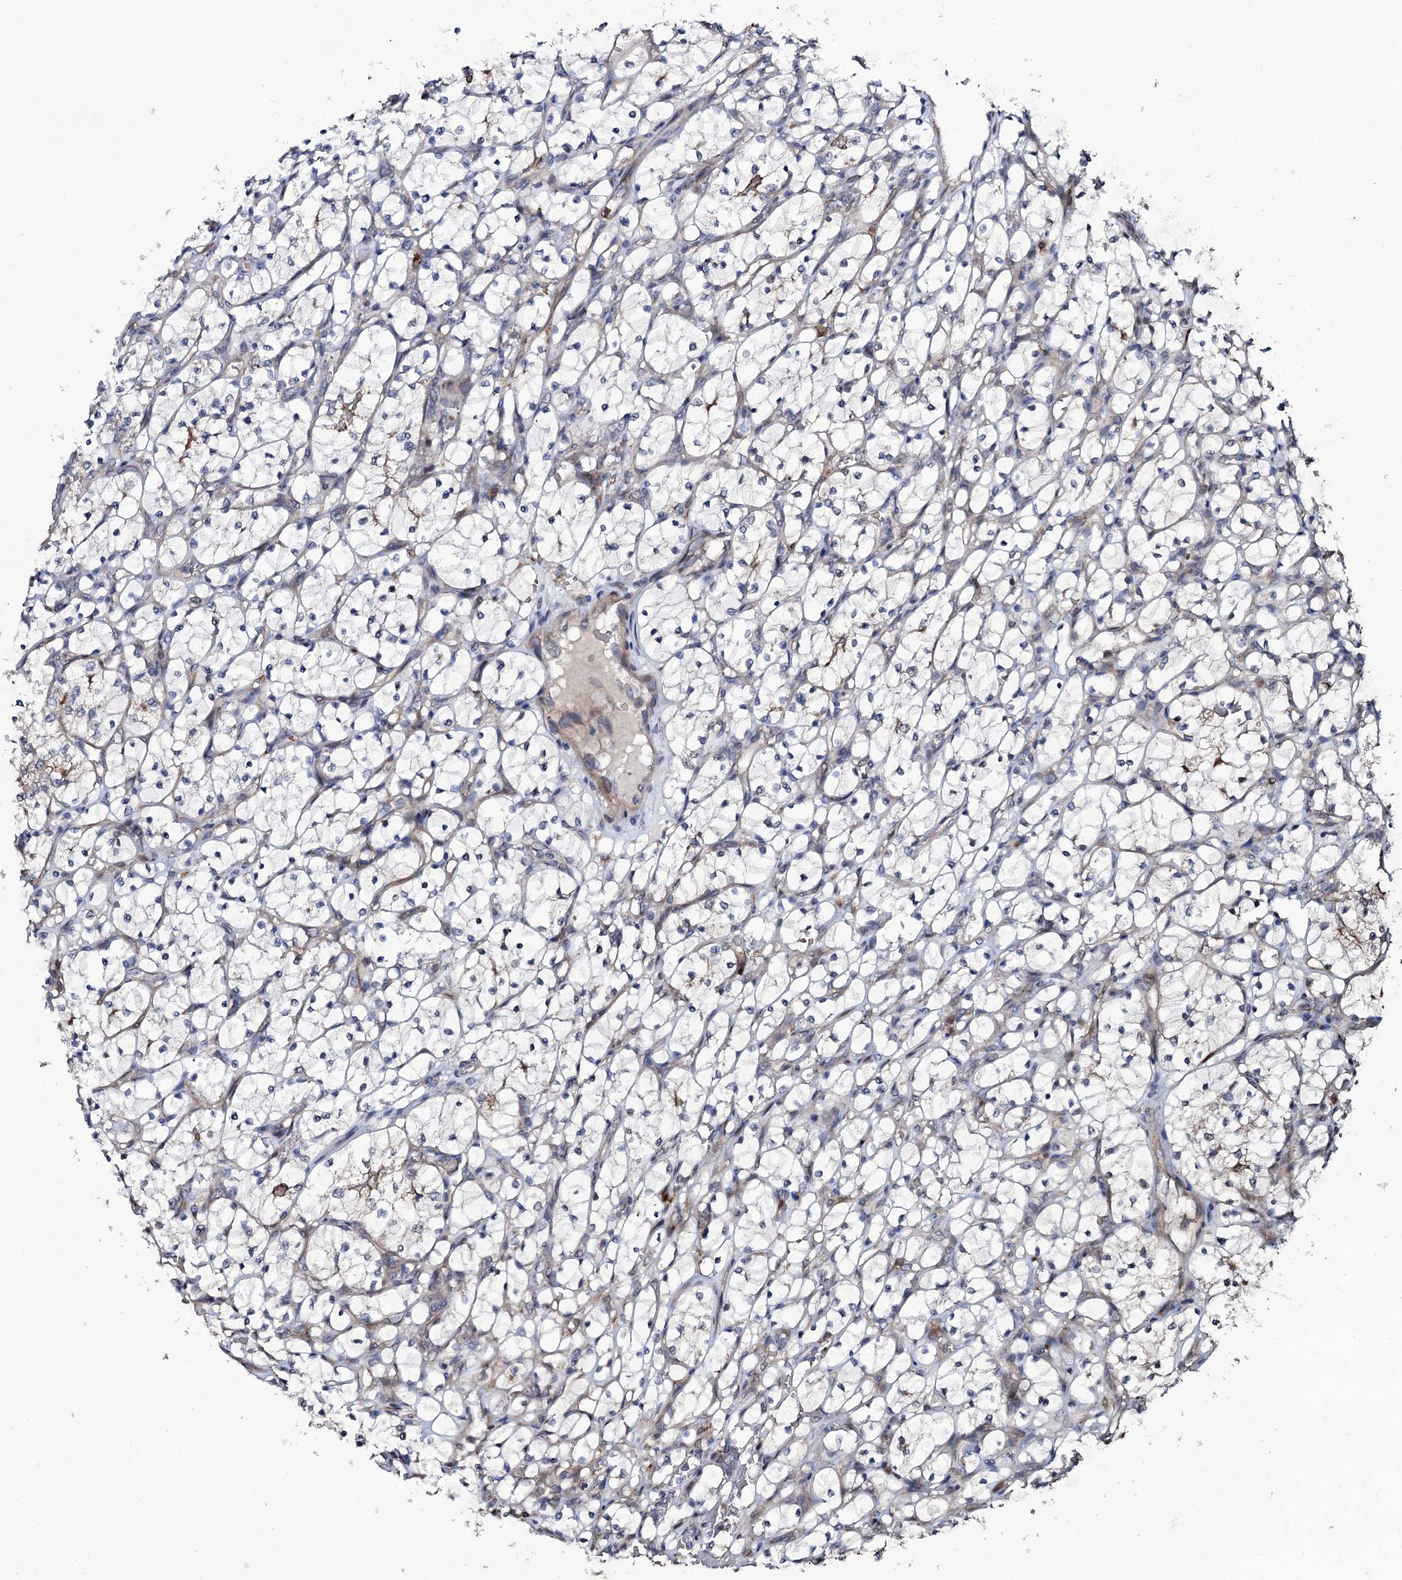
{"staining": {"intensity": "negative", "quantity": "none", "location": "none"}, "tissue": "renal cancer", "cell_type": "Tumor cells", "image_type": "cancer", "snomed": [{"axis": "morphology", "description": "Adenocarcinoma, NOS"}, {"axis": "topography", "description": "Kidney"}], "caption": "Human renal cancer (adenocarcinoma) stained for a protein using immunohistochemistry (IHC) displays no expression in tumor cells.", "gene": "COG6", "patient": {"sex": "female", "age": 69}}